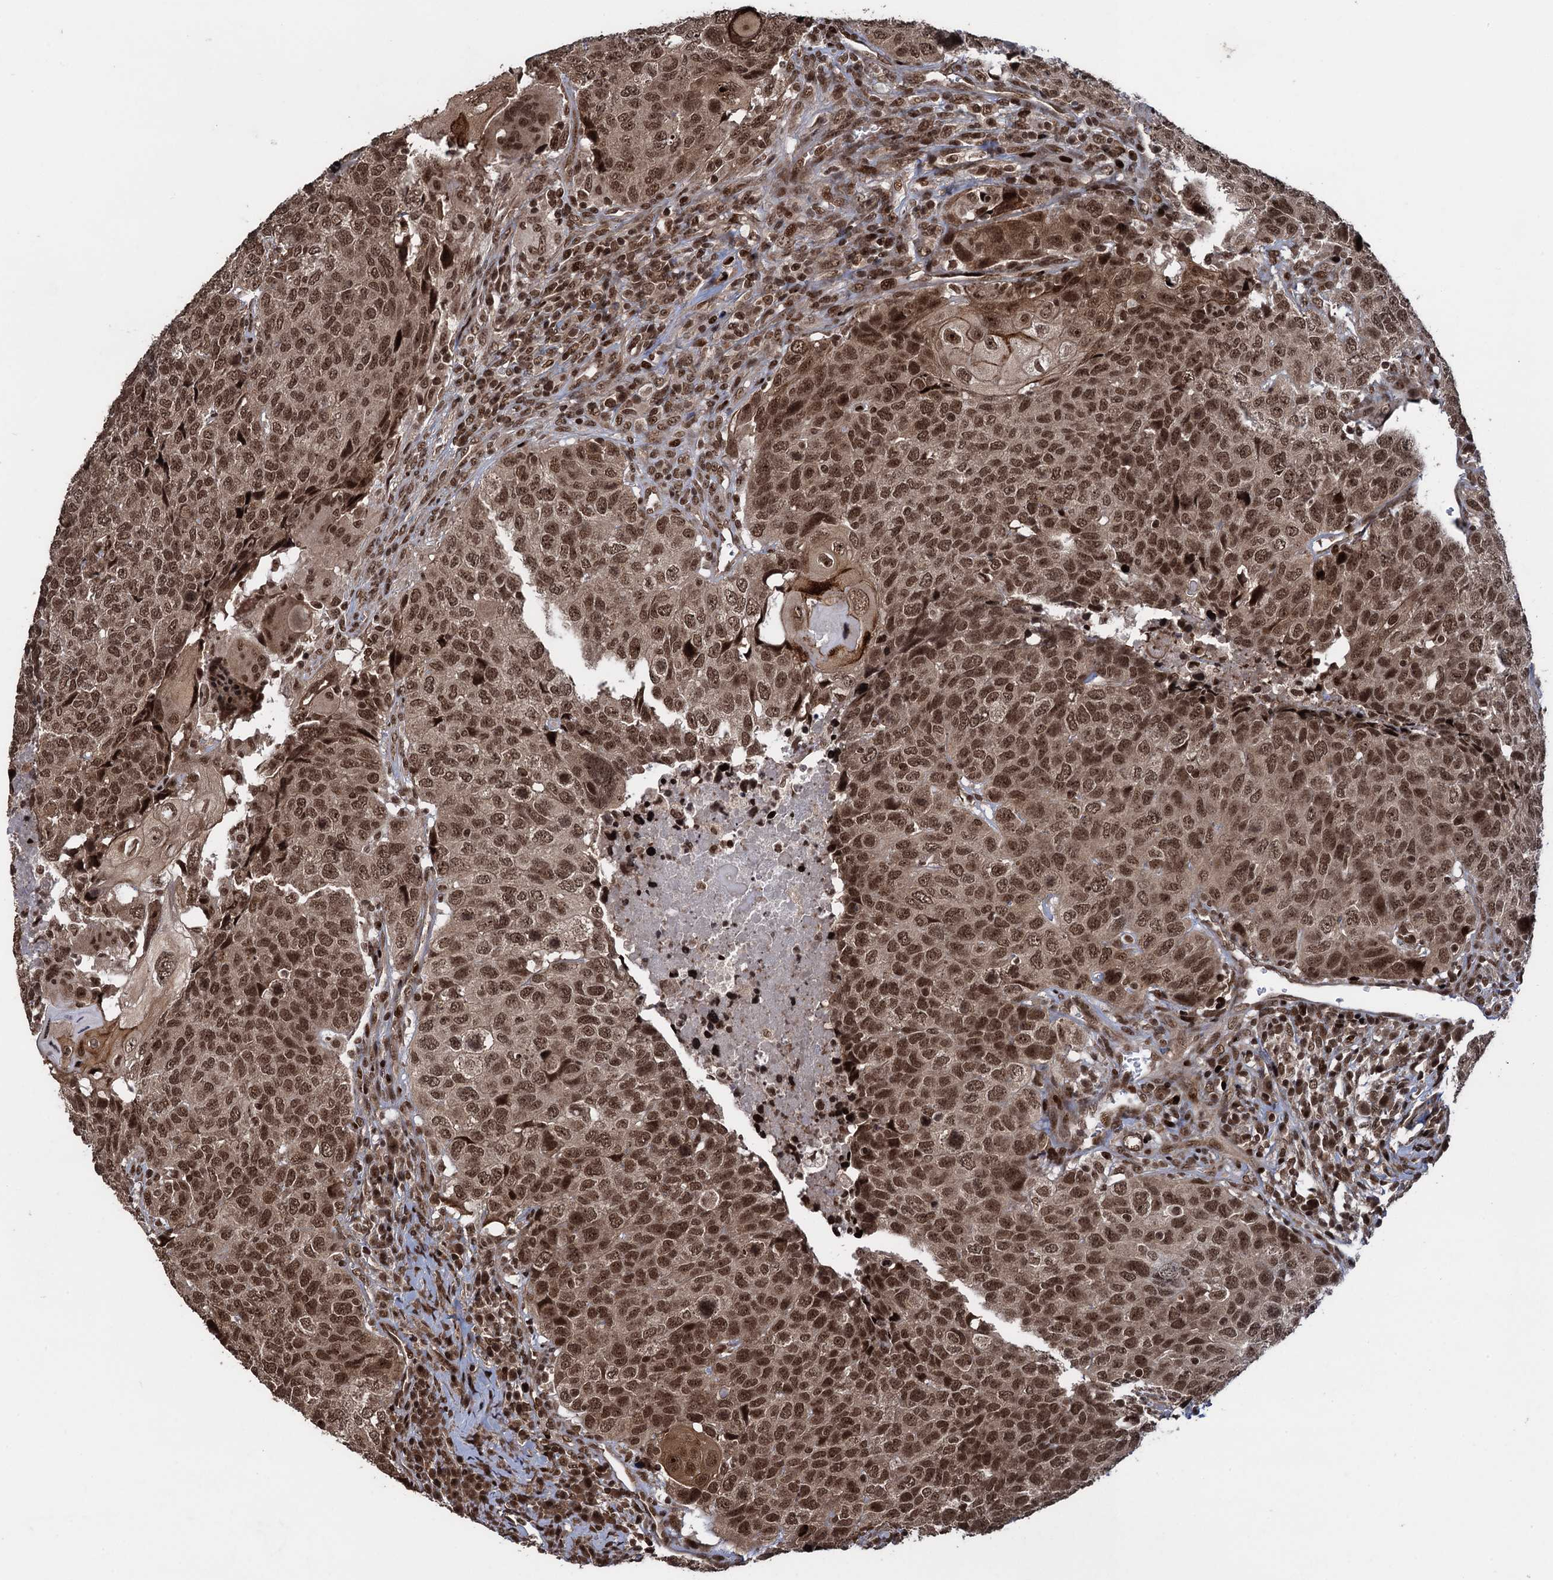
{"staining": {"intensity": "moderate", "quantity": ">75%", "location": "cytoplasmic/membranous,nuclear"}, "tissue": "head and neck cancer", "cell_type": "Tumor cells", "image_type": "cancer", "snomed": [{"axis": "morphology", "description": "Squamous cell carcinoma, NOS"}, {"axis": "topography", "description": "Head-Neck"}], "caption": "Head and neck cancer (squamous cell carcinoma) tissue demonstrates moderate cytoplasmic/membranous and nuclear staining in approximately >75% of tumor cells", "gene": "ZNF169", "patient": {"sex": "male", "age": 66}}